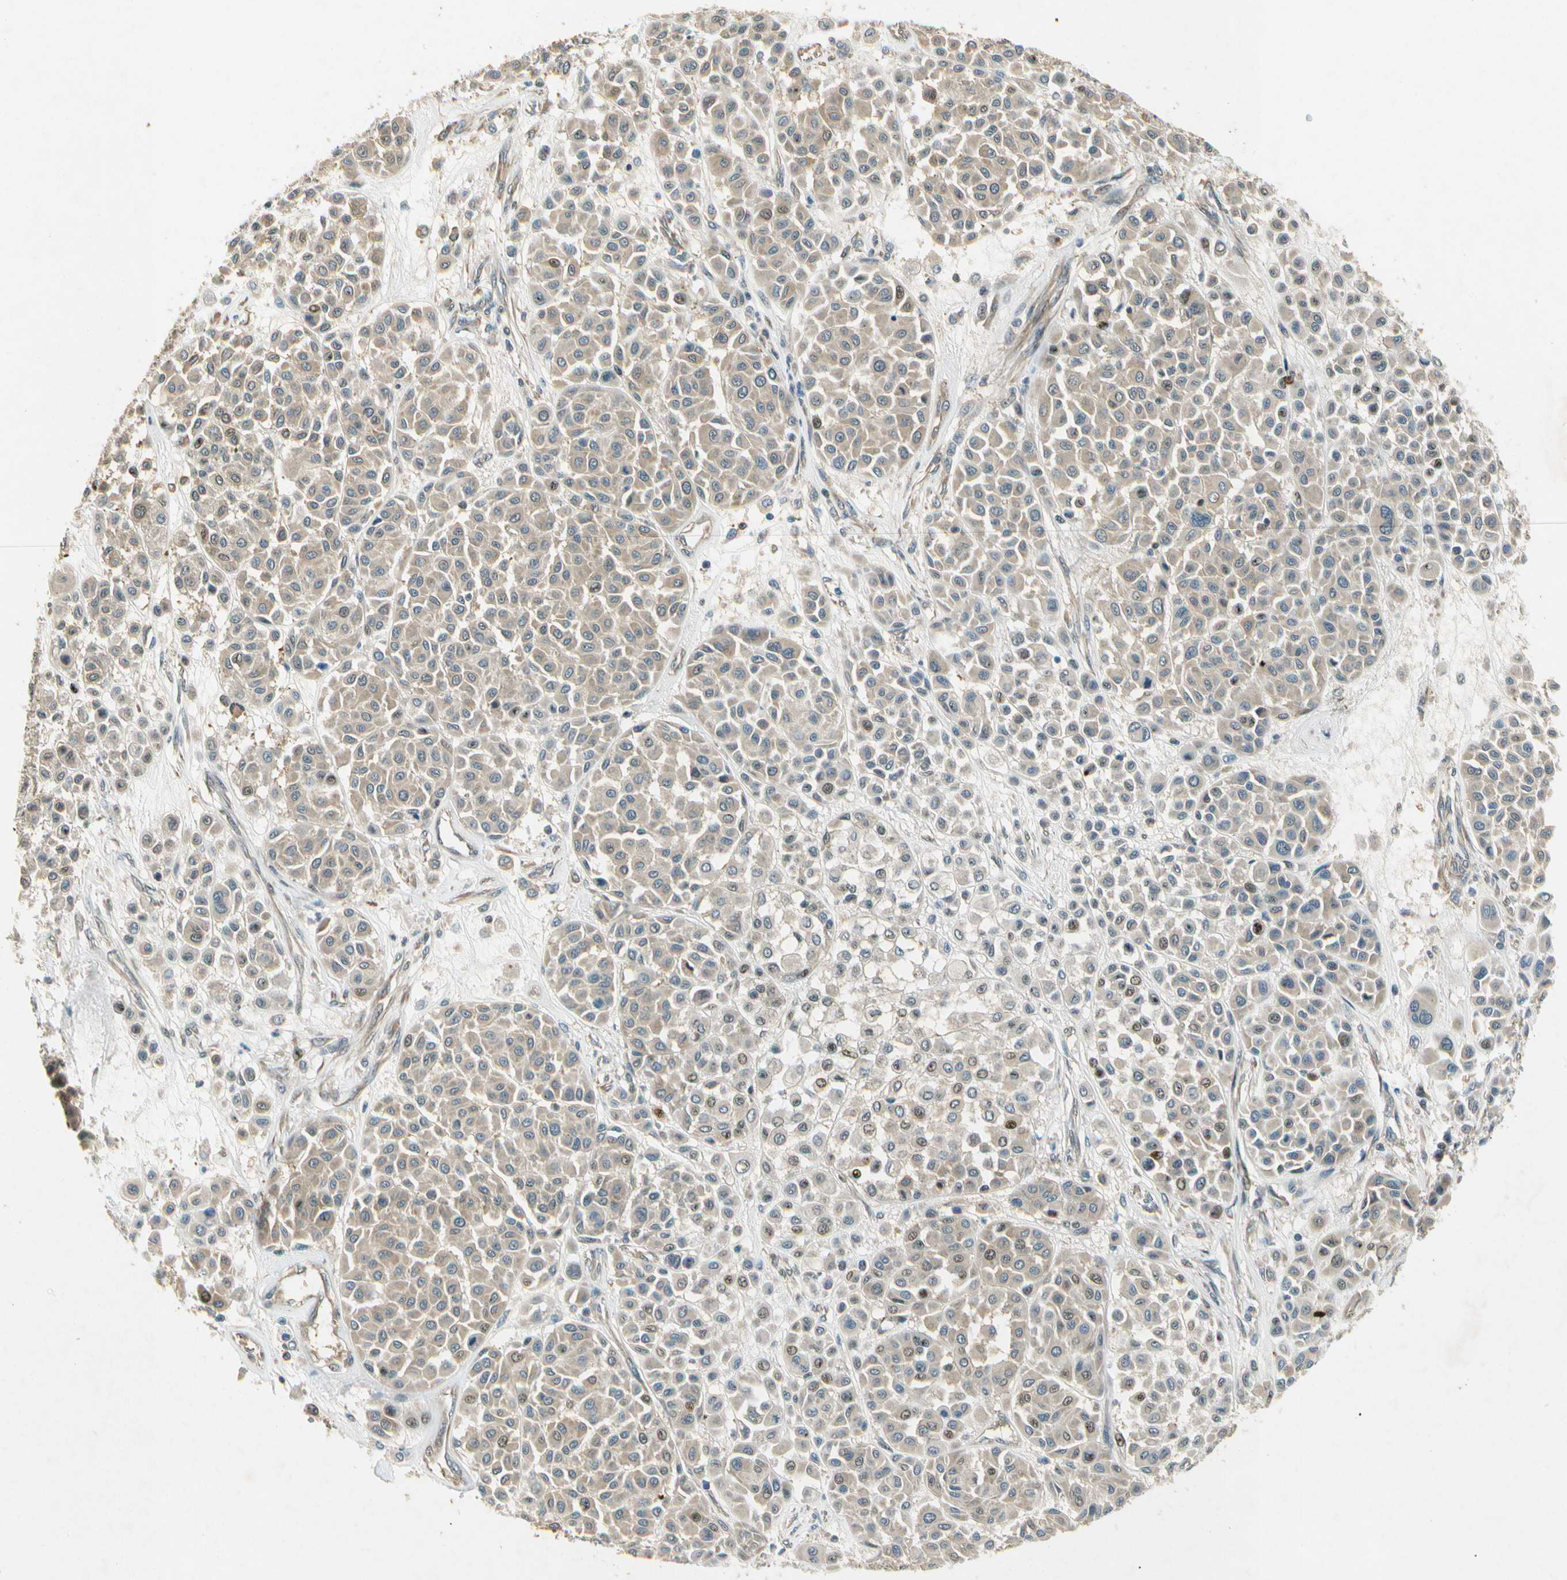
{"staining": {"intensity": "weak", "quantity": ">75%", "location": "cytoplasmic/membranous"}, "tissue": "melanoma", "cell_type": "Tumor cells", "image_type": "cancer", "snomed": [{"axis": "morphology", "description": "Malignant melanoma, Metastatic site"}, {"axis": "topography", "description": "Soft tissue"}], "caption": "Immunohistochemistry (IHC) of human melanoma demonstrates low levels of weak cytoplasmic/membranous positivity in about >75% of tumor cells.", "gene": "EIF1AX", "patient": {"sex": "male", "age": 41}}